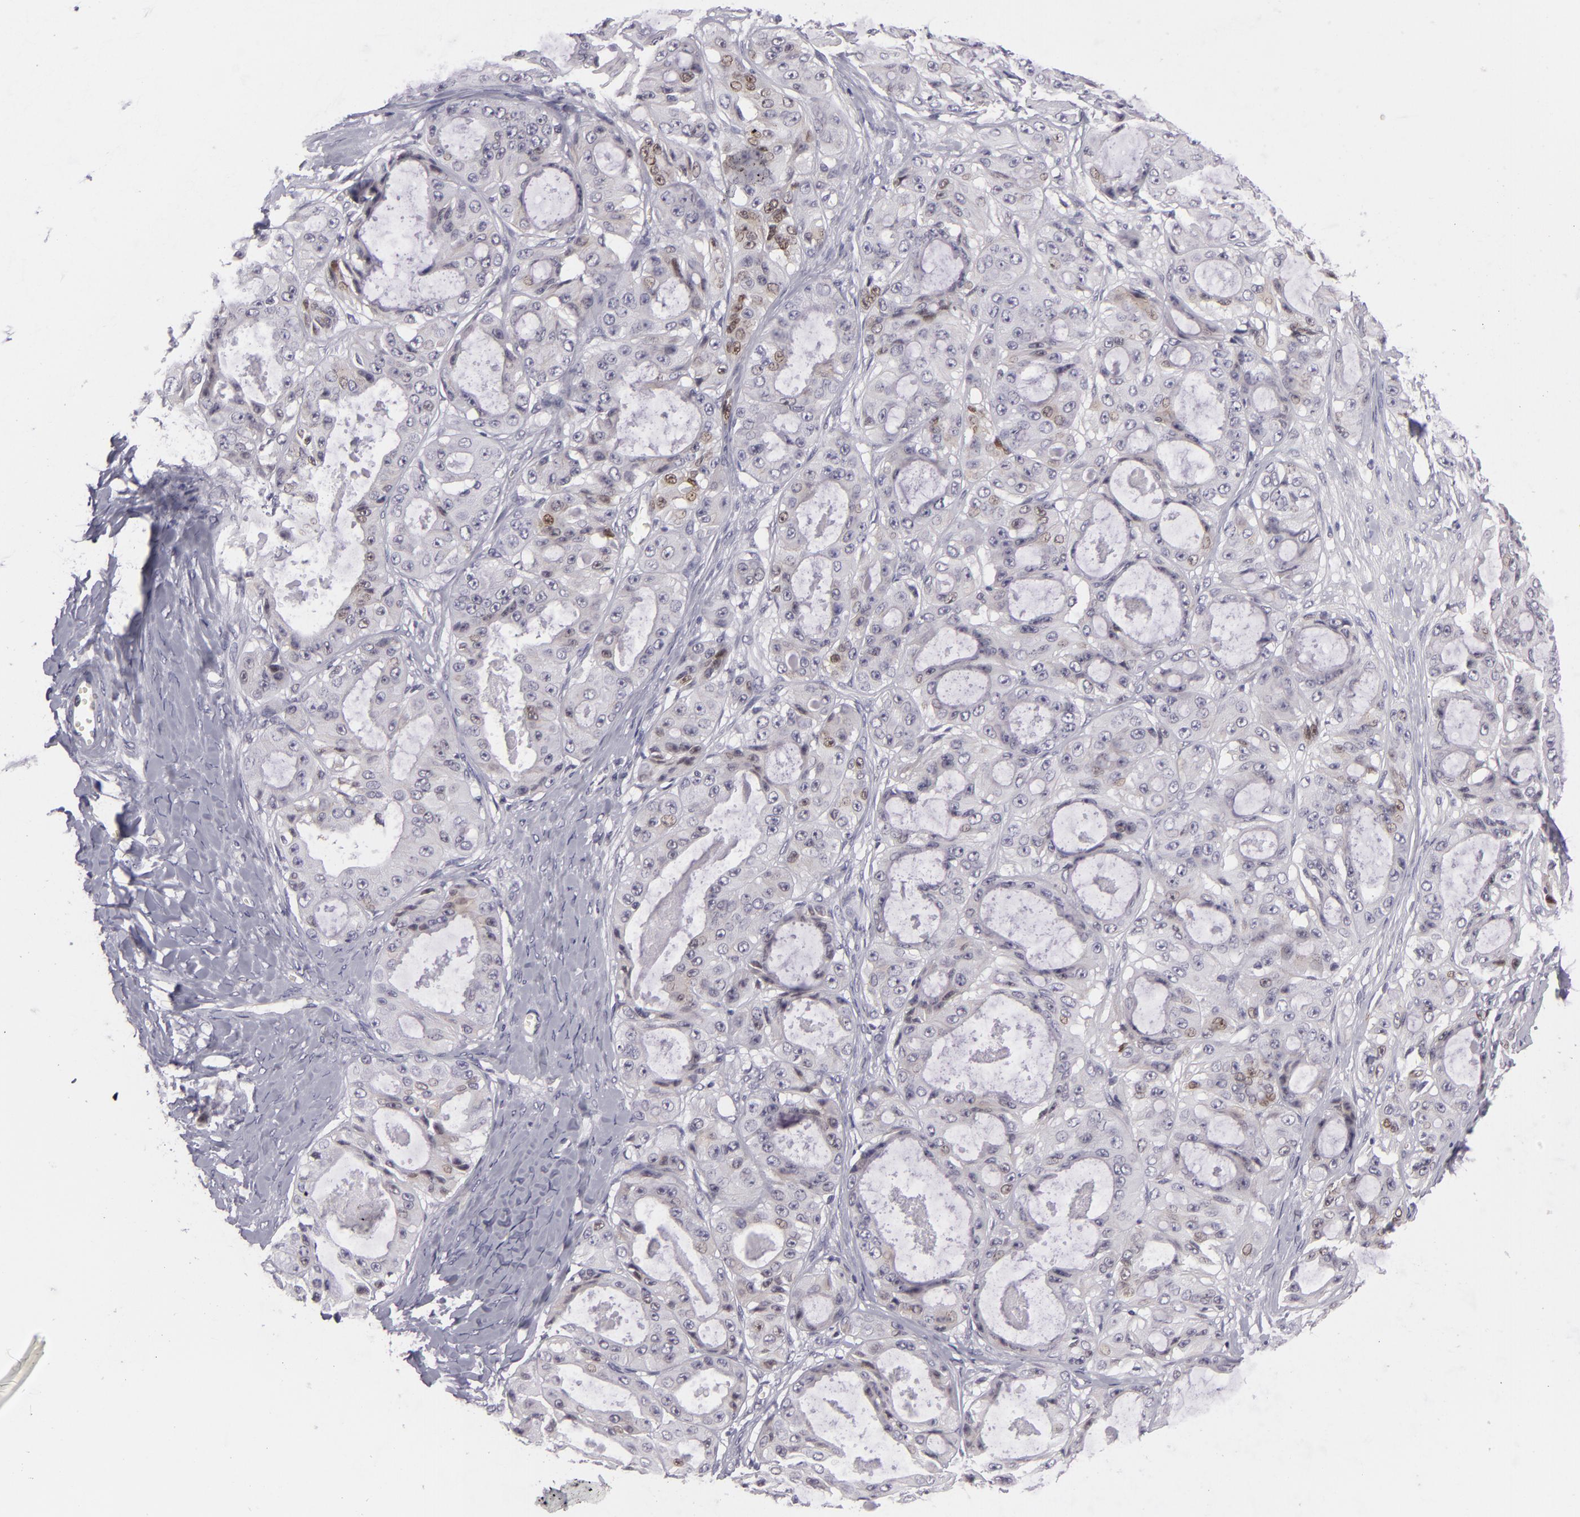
{"staining": {"intensity": "negative", "quantity": "none", "location": "none"}, "tissue": "ovarian cancer", "cell_type": "Tumor cells", "image_type": "cancer", "snomed": [{"axis": "morphology", "description": "Carcinoma, endometroid"}, {"axis": "topography", "description": "Ovary"}], "caption": "High magnification brightfield microscopy of ovarian cancer stained with DAB (brown) and counterstained with hematoxylin (blue): tumor cells show no significant expression.", "gene": "CTNNB1", "patient": {"sex": "female", "age": 61}}